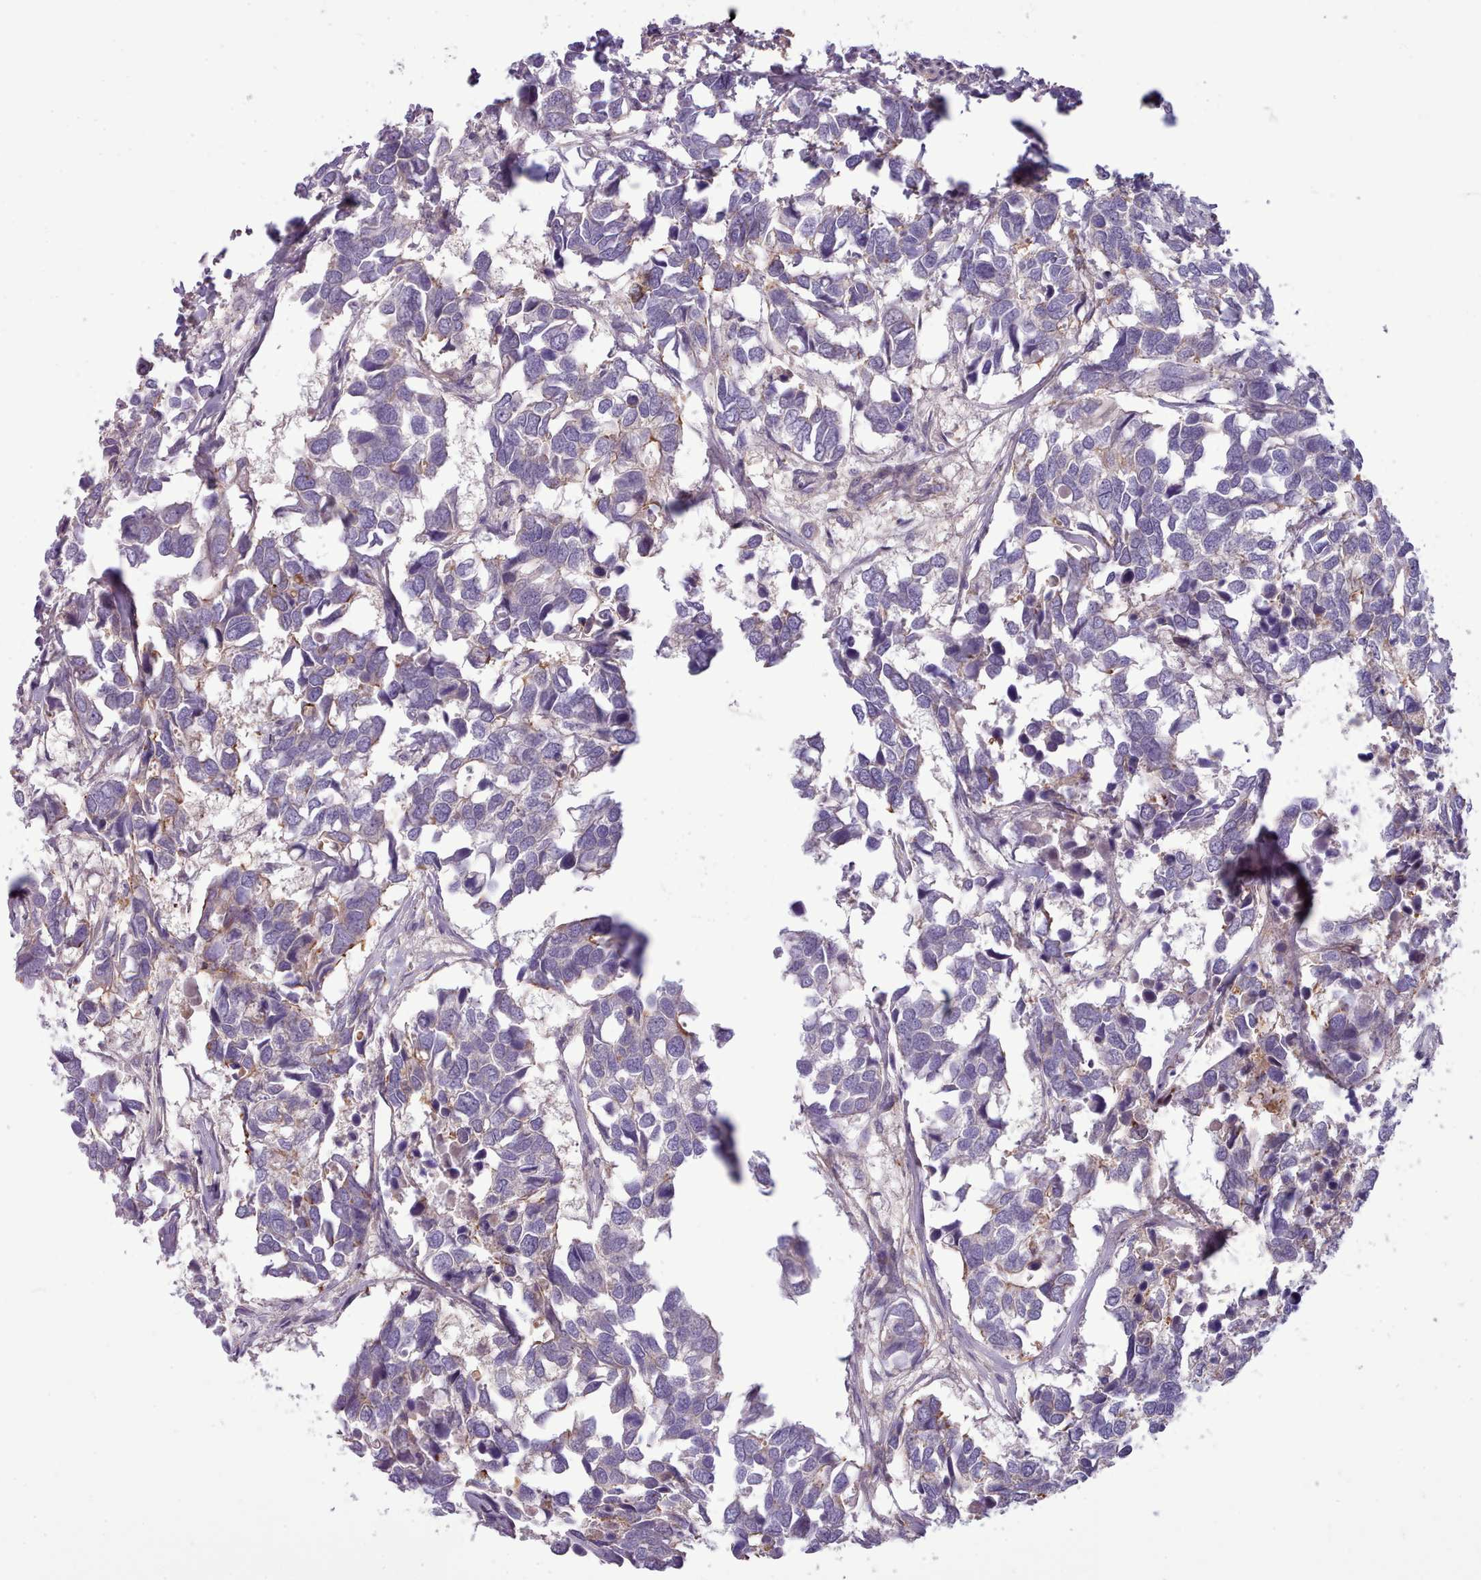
{"staining": {"intensity": "negative", "quantity": "none", "location": "none"}, "tissue": "breast cancer", "cell_type": "Tumor cells", "image_type": "cancer", "snomed": [{"axis": "morphology", "description": "Duct carcinoma"}, {"axis": "topography", "description": "Breast"}], "caption": "A high-resolution image shows IHC staining of breast cancer (intraductal carcinoma), which reveals no significant positivity in tumor cells. (Brightfield microscopy of DAB immunohistochemistry (IHC) at high magnification).", "gene": "CYP2A13", "patient": {"sex": "female", "age": 83}}